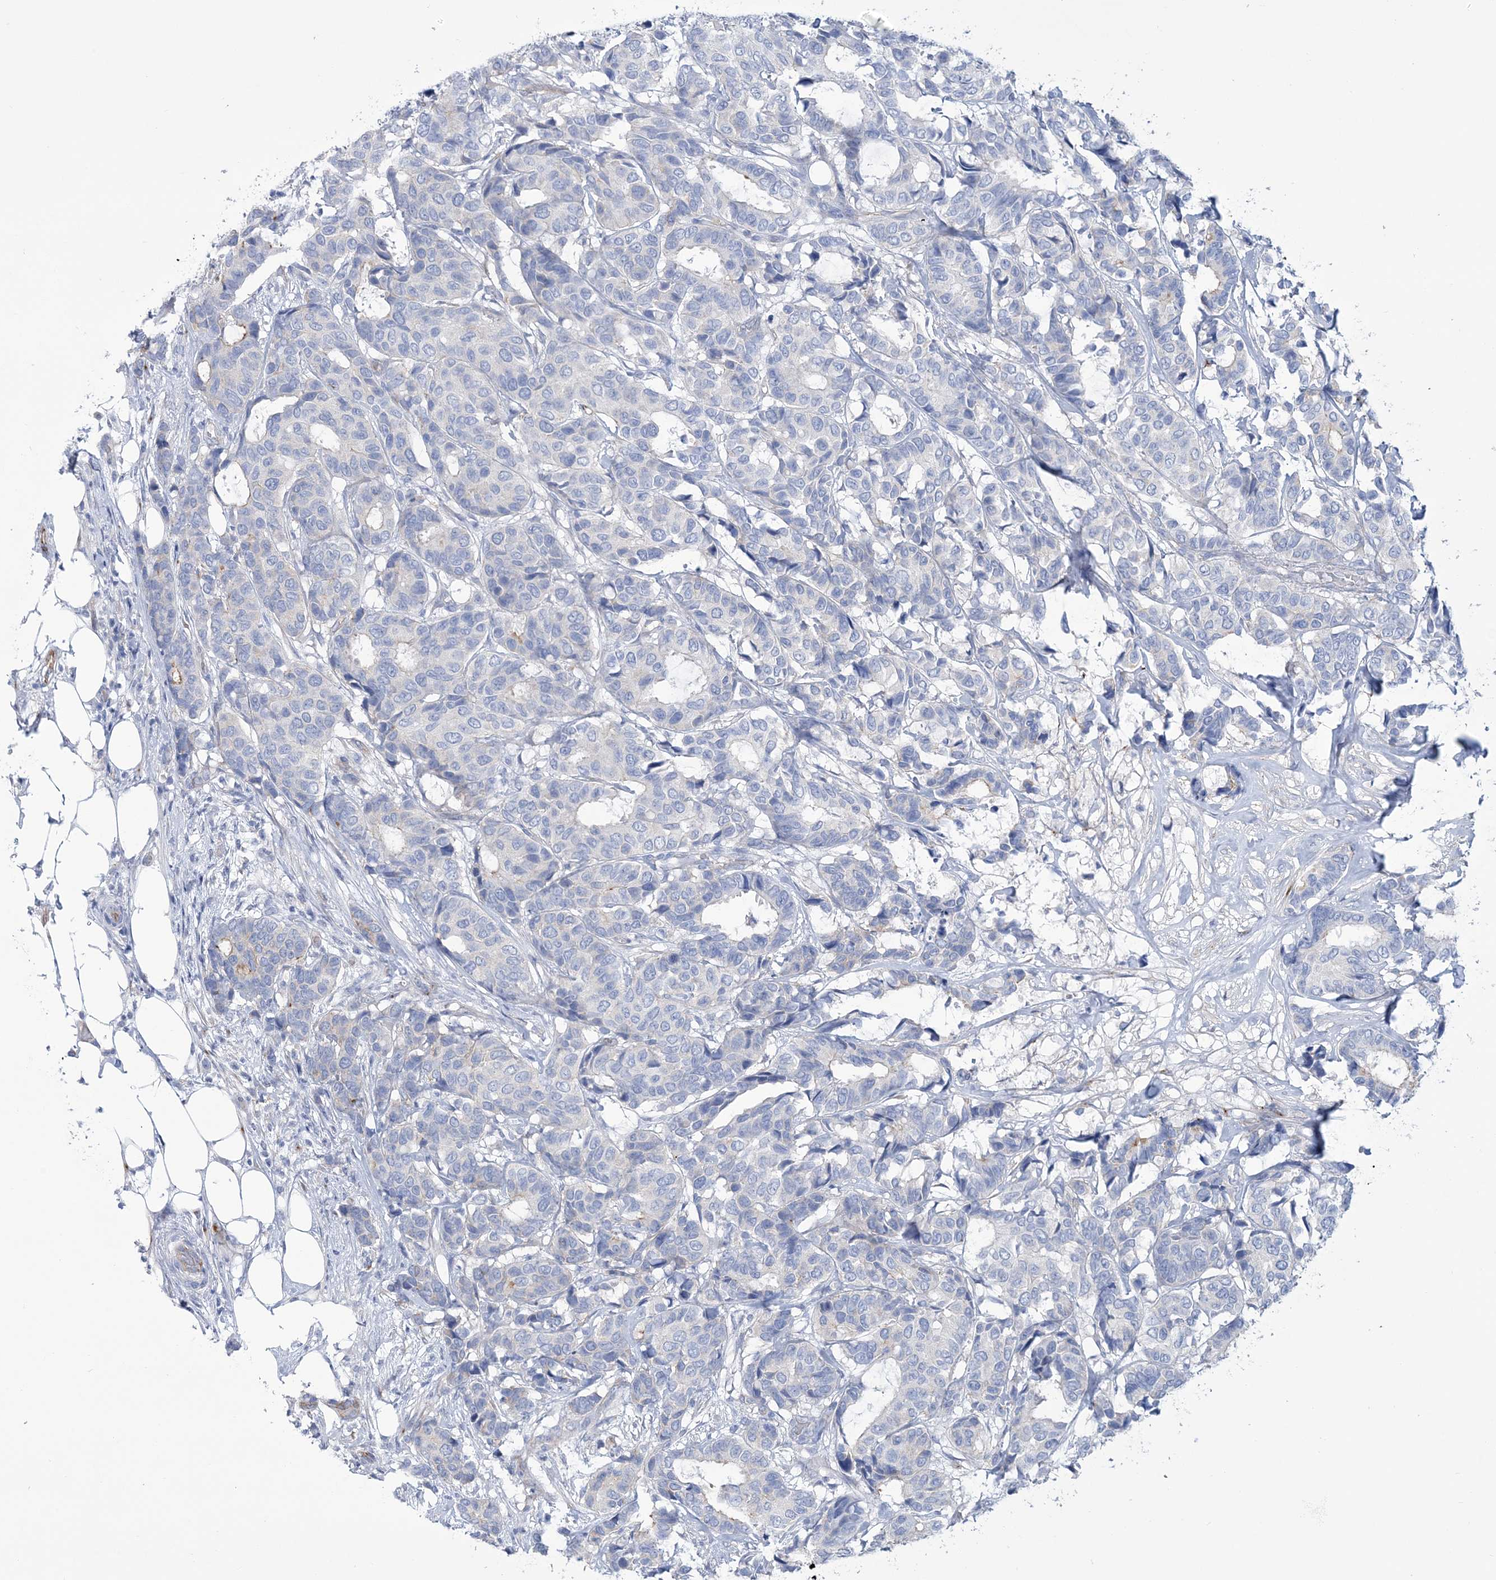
{"staining": {"intensity": "strong", "quantity": "<25%", "location": "cytoplasmic/membranous"}, "tissue": "breast cancer", "cell_type": "Tumor cells", "image_type": "cancer", "snomed": [{"axis": "morphology", "description": "Duct carcinoma"}, {"axis": "topography", "description": "Breast"}], "caption": "Tumor cells show medium levels of strong cytoplasmic/membranous positivity in approximately <25% of cells in breast cancer (invasive ductal carcinoma). (Brightfield microscopy of DAB IHC at high magnification).", "gene": "RAB11FIP5", "patient": {"sex": "female", "age": 87}}